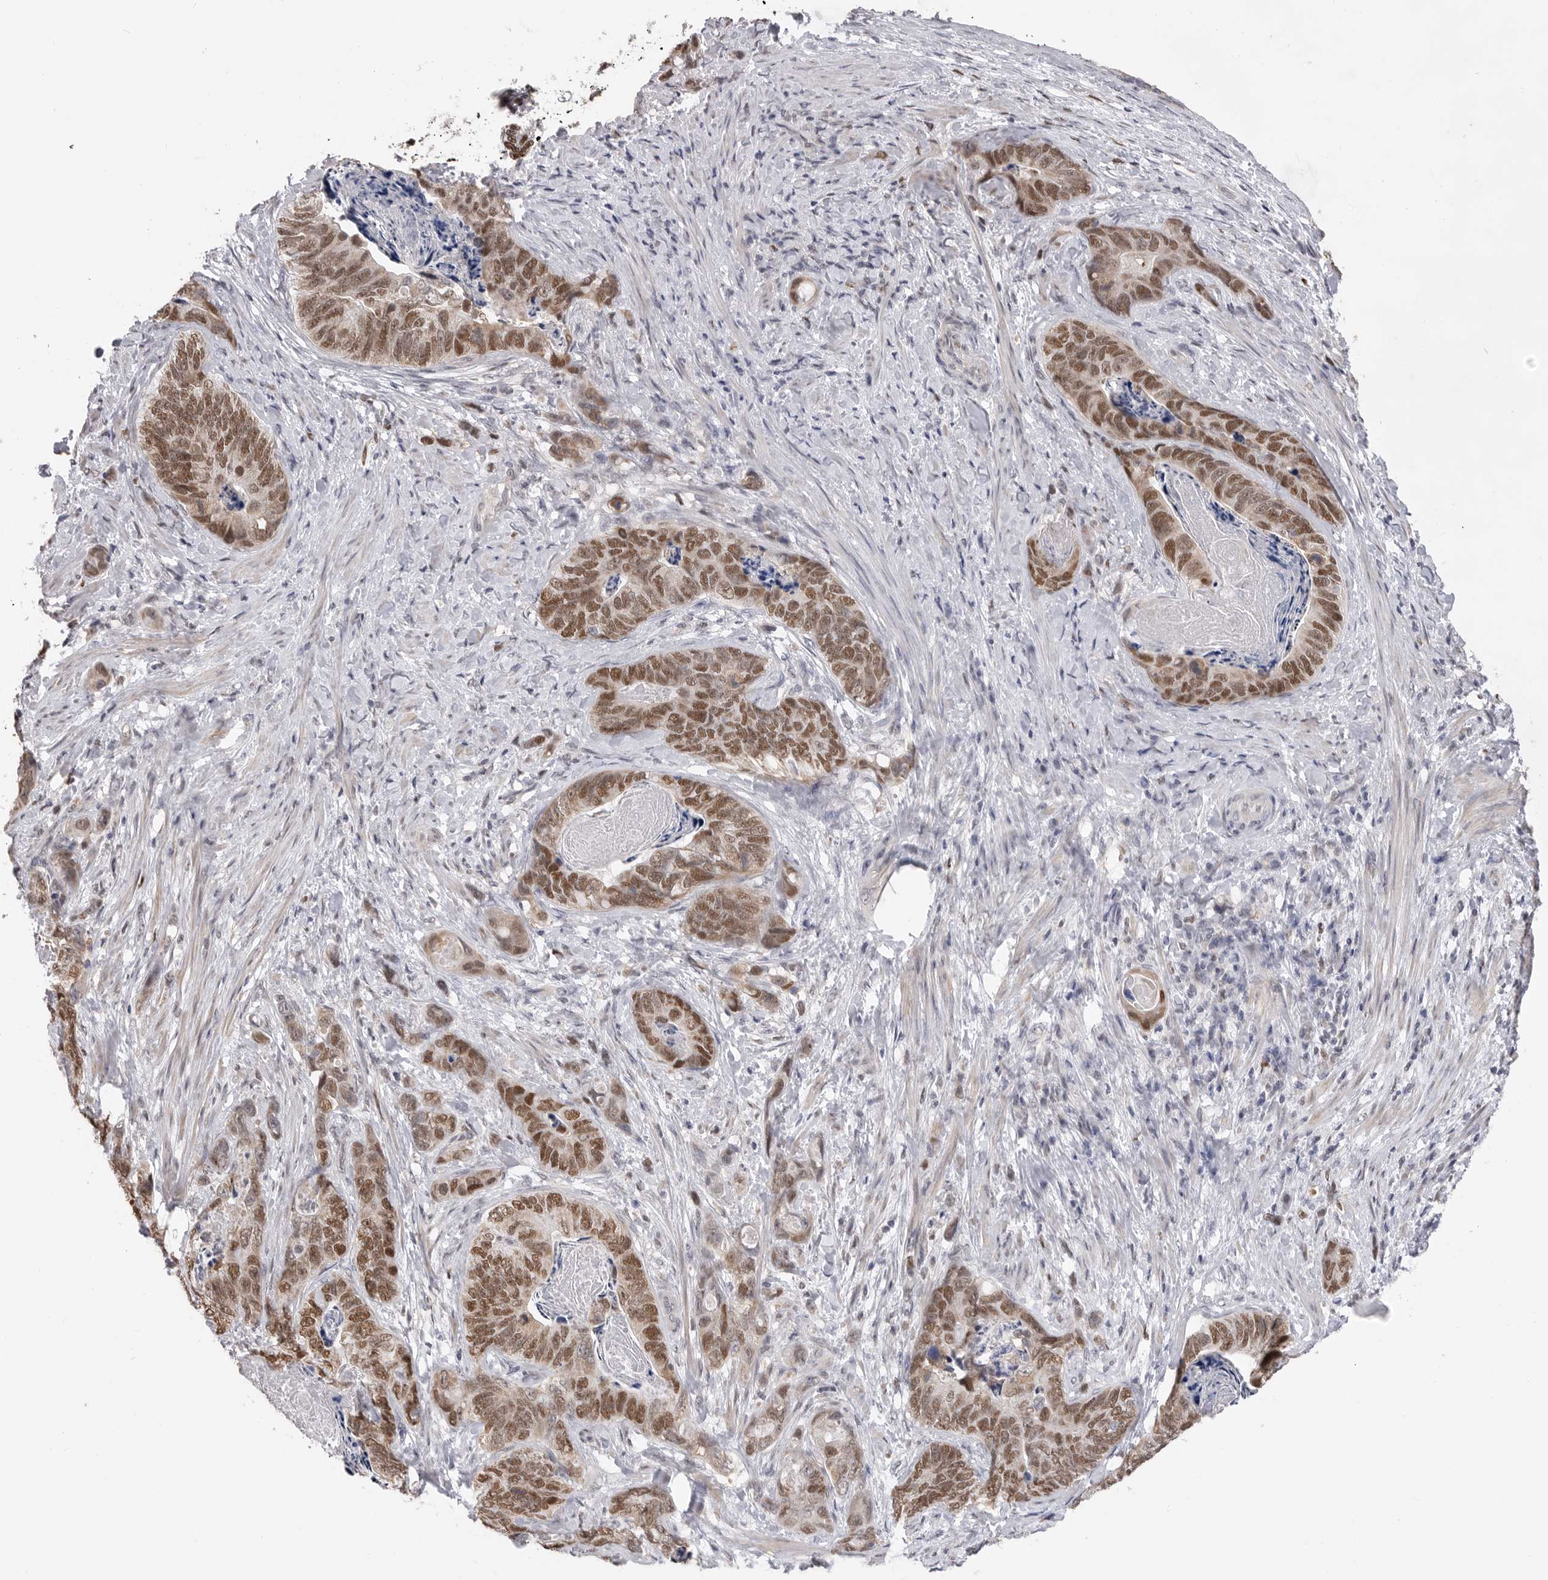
{"staining": {"intensity": "moderate", "quantity": ">75%", "location": "nuclear"}, "tissue": "stomach cancer", "cell_type": "Tumor cells", "image_type": "cancer", "snomed": [{"axis": "morphology", "description": "Normal tissue, NOS"}, {"axis": "morphology", "description": "Adenocarcinoma, NOS"}, {"axis": "topography", "description": "Stomach"}], "caption": "IHC (DAB (3,3'-diaminobenzidine)) staining of human adenocarcinoma (stomach) exhibits moderate nuclear protein positivity in approximately >75% of tumor cells.", "gene": "SMARCC1", "patient": {"sex": "female", "age": 89}}